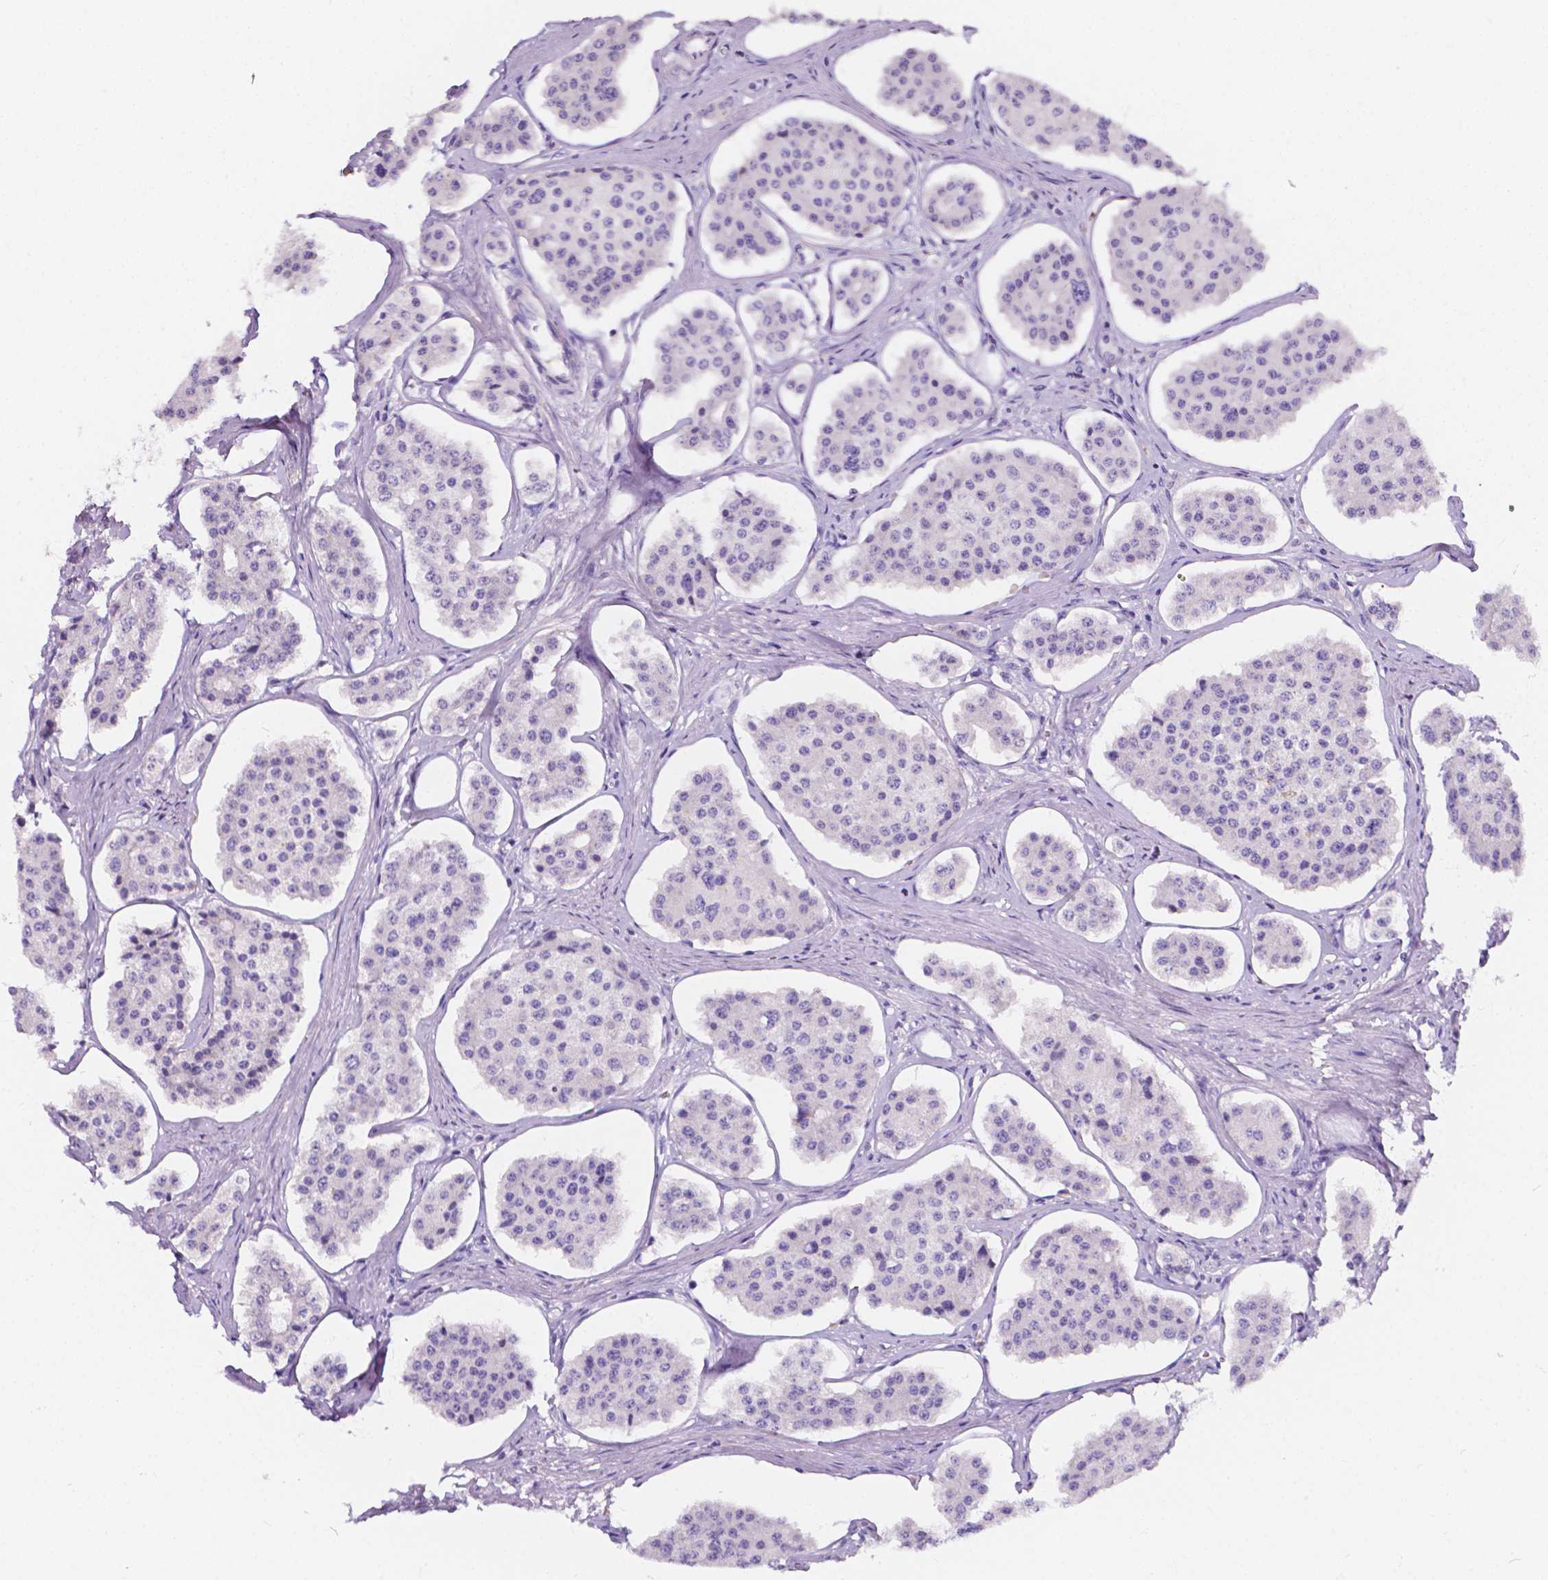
{"staining": {"intensity": "negative", "quantity": "none", "location": "none"}, "tissue": "carcinoid", "cell_type": "Tumor cells", "image_type": "cancer", "snomed": [{"axis": "morphology", "description": "Carcinoid, malignant, NOS"}, {"axis": "topography", "description": "Small intestine"}], "caption": "The image demonstrates no staining of tumor cells in carcinoid.", "gene": "CLSTN2", "patient": {"sex": "female", "age": 65}}